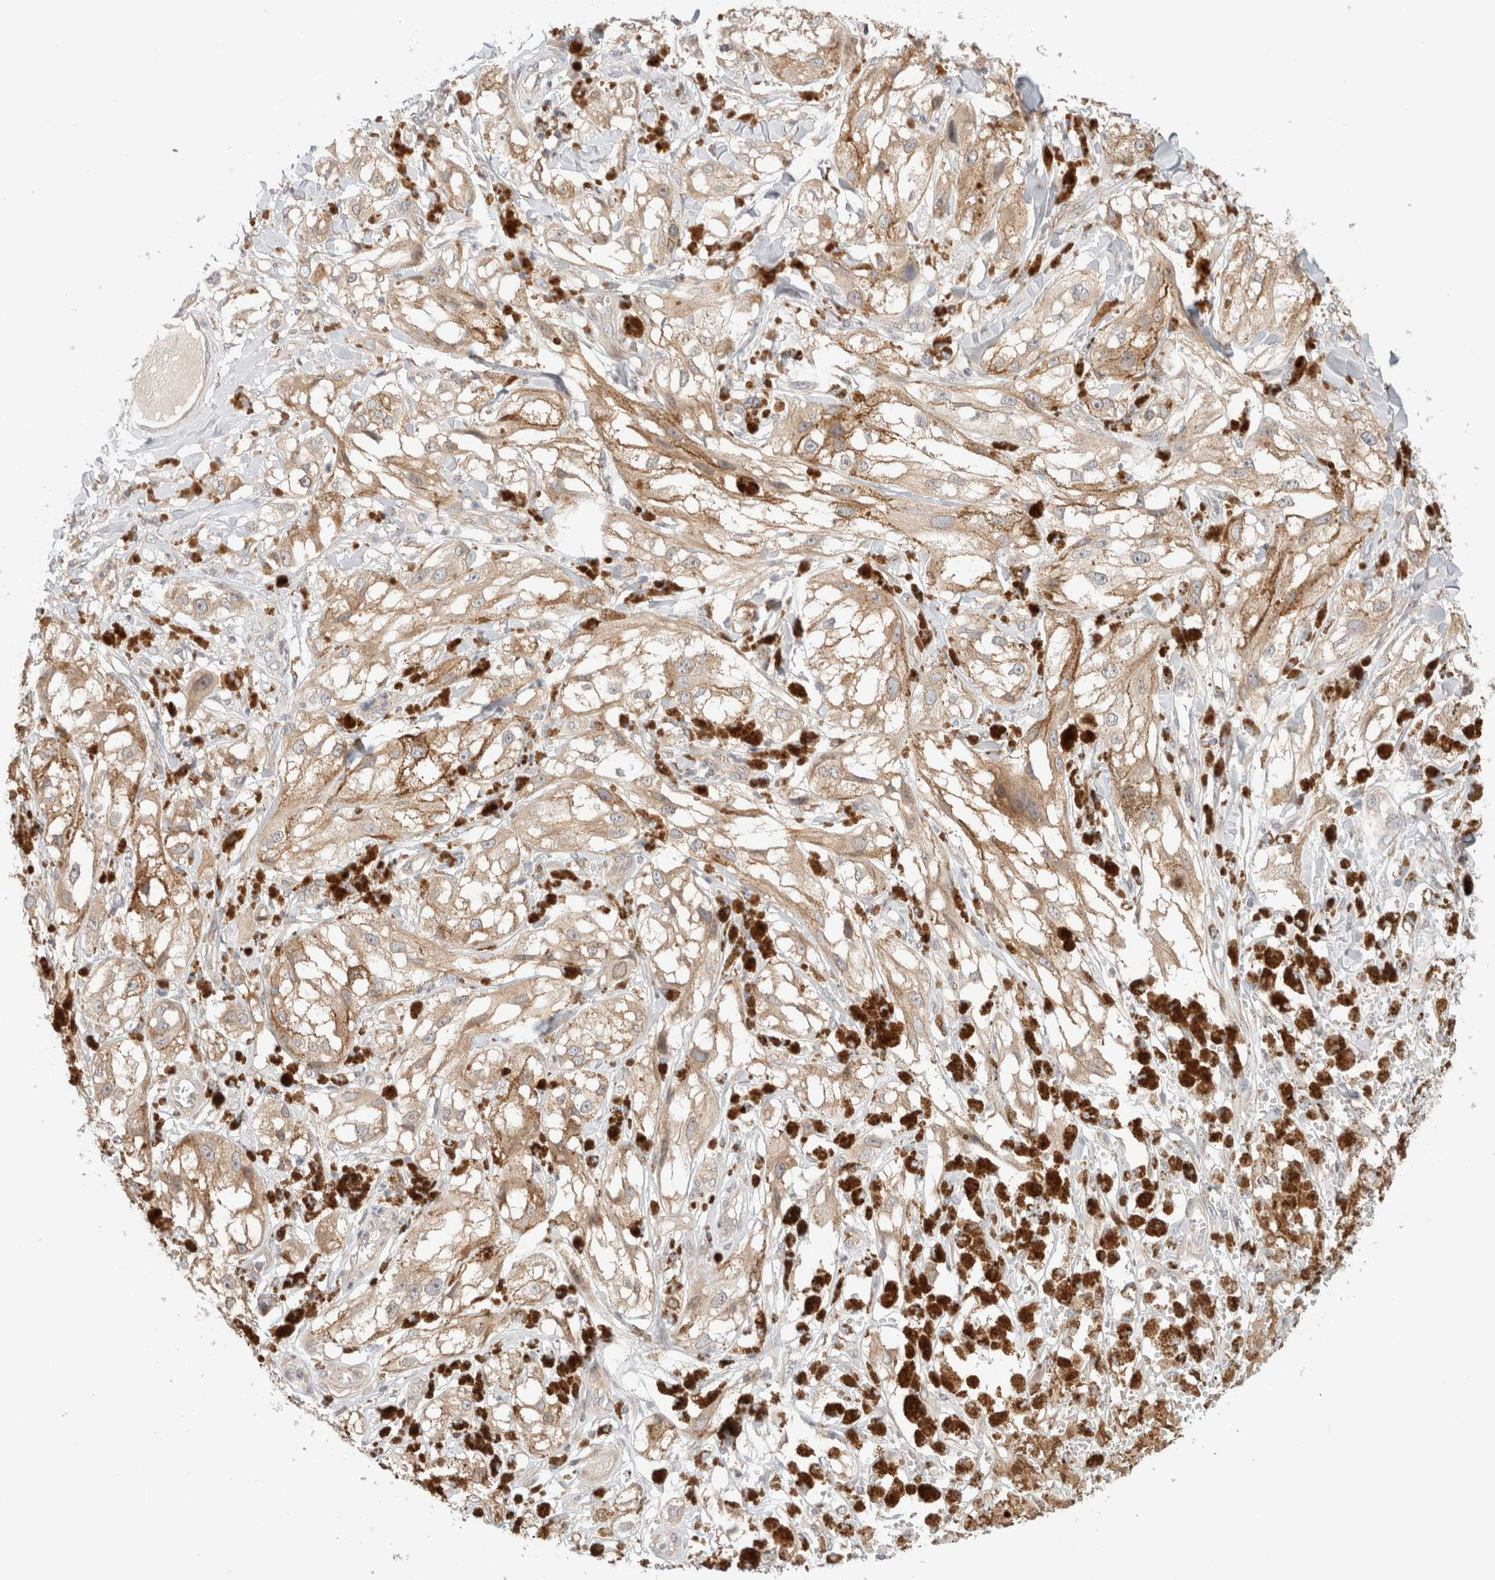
{"staining": {"intensity": "moderate", "quantity": ">75%", "location": "cytoplasmic/membranous"}, "tissue": "melanoma", "cell_type": "Tumor cells", "image_type": "cancer", "snomed": [{"axis": "morphology", "description": "Malignant melanoma, NOS"}, {"axis": "topography", "description": "Skin"}], "caption": "An immunohistochemistry photomicrograph of neoplastic tissue is shown. Protein staining in brown shows moderate cytoplasmic/membranous positivity in malignant melanoma within tumor cells.", "gene": "MARK3", "patient": {"sex": "male", "age": 88}}